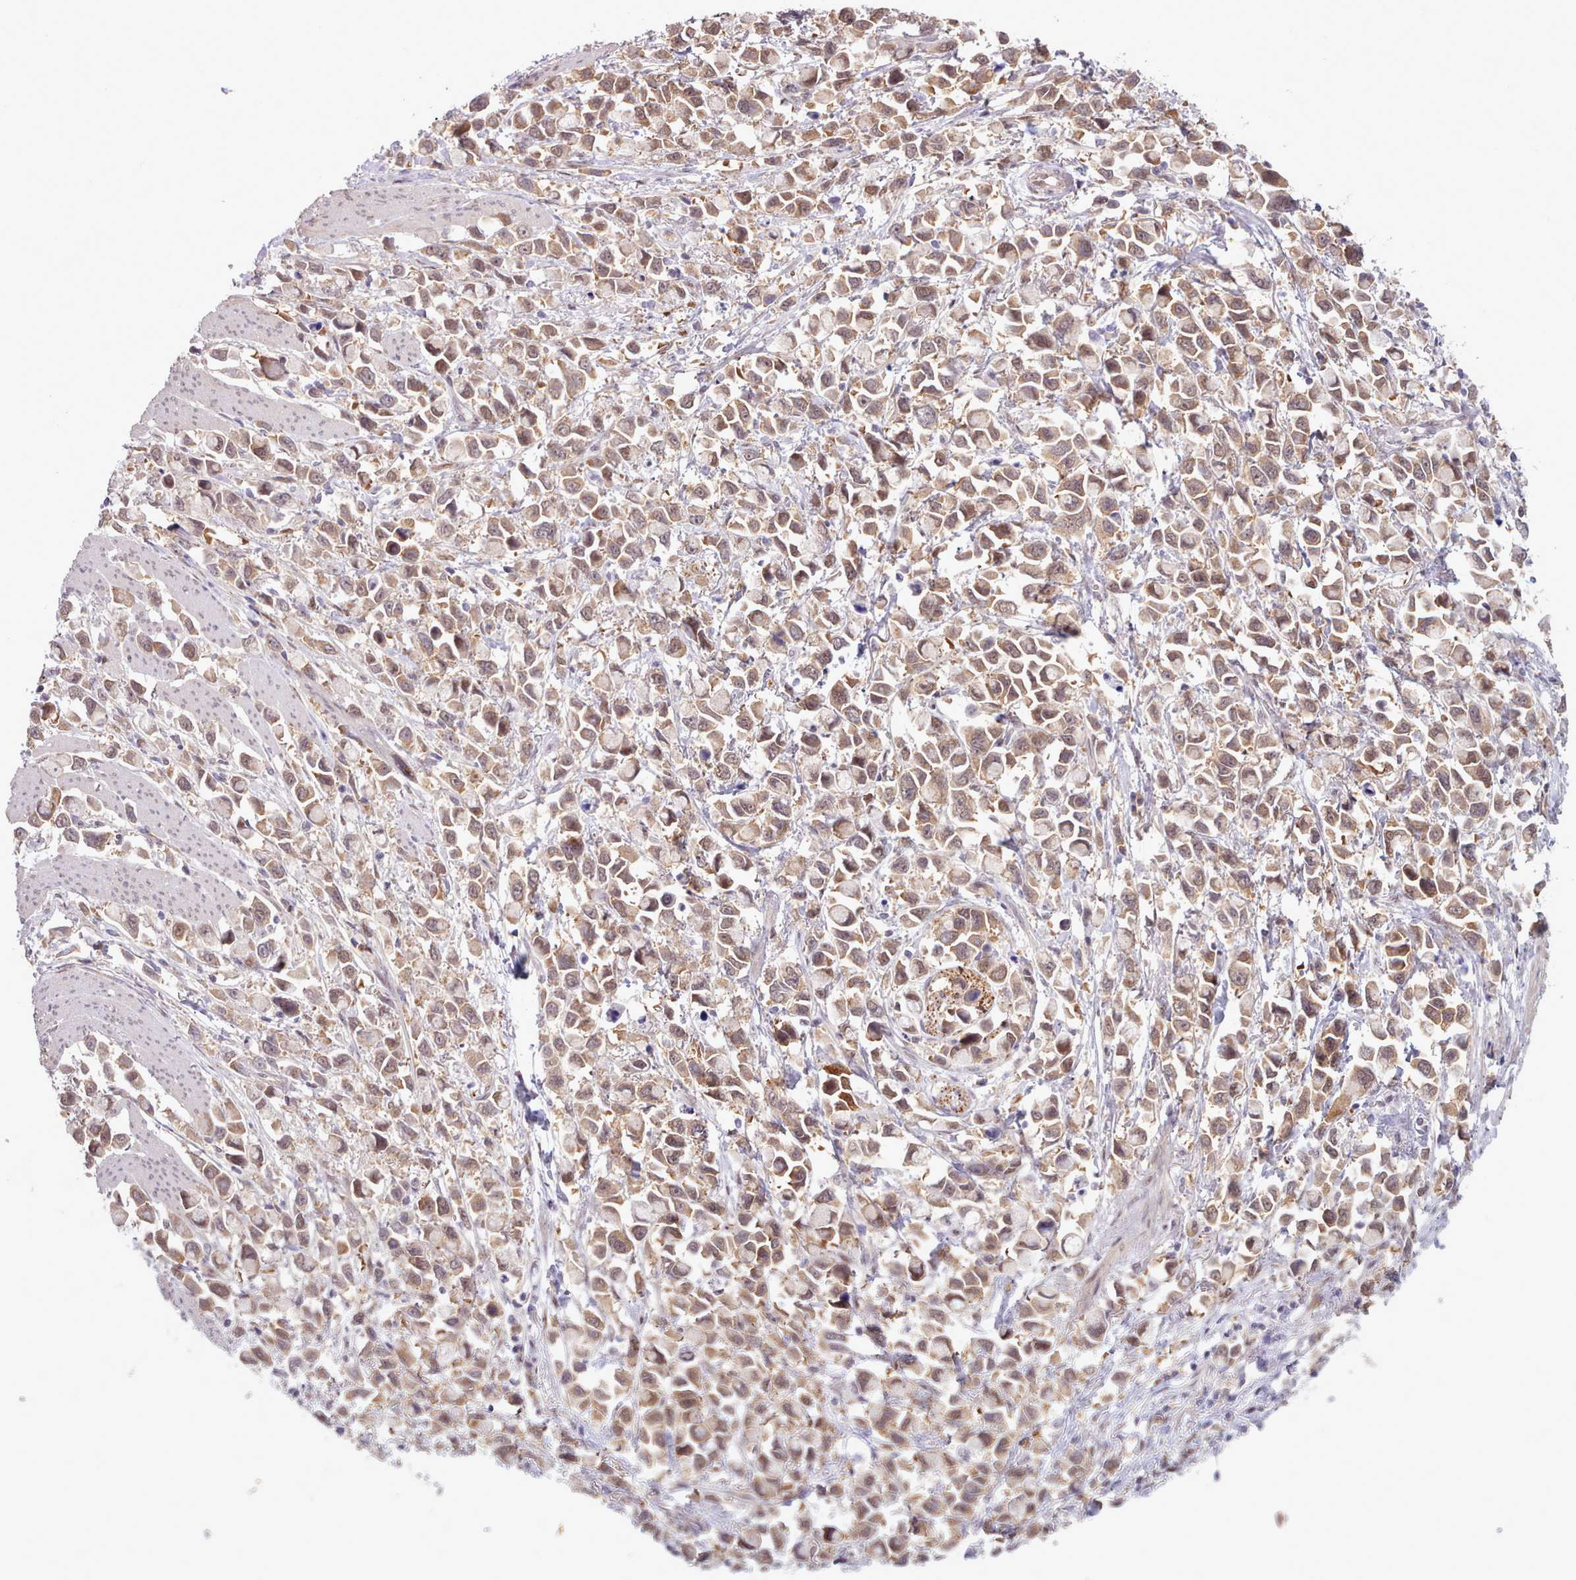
{"staining": {"intensity": "weak", "quantity": ">75%", "location": "cytoplasmic/membranous,nuclear"}, "tissue": "stomach cancer", "cell_type": "Tumor cells", "image_type": "cancer", "snomed": [{"axis": "morphology", "description": "Adenocarcinoma, NOS"}, {"axis": "topography", "description": "Stomach"}], "caption": "Weak cytoplasmic/membranous and nuclear staining is seen in about >75% of tumor cells in stomach adenocarcinoma. Nuclei are stained in blue.", "gene": "CES3", "patient": {"sex": "female", "age": 81}}